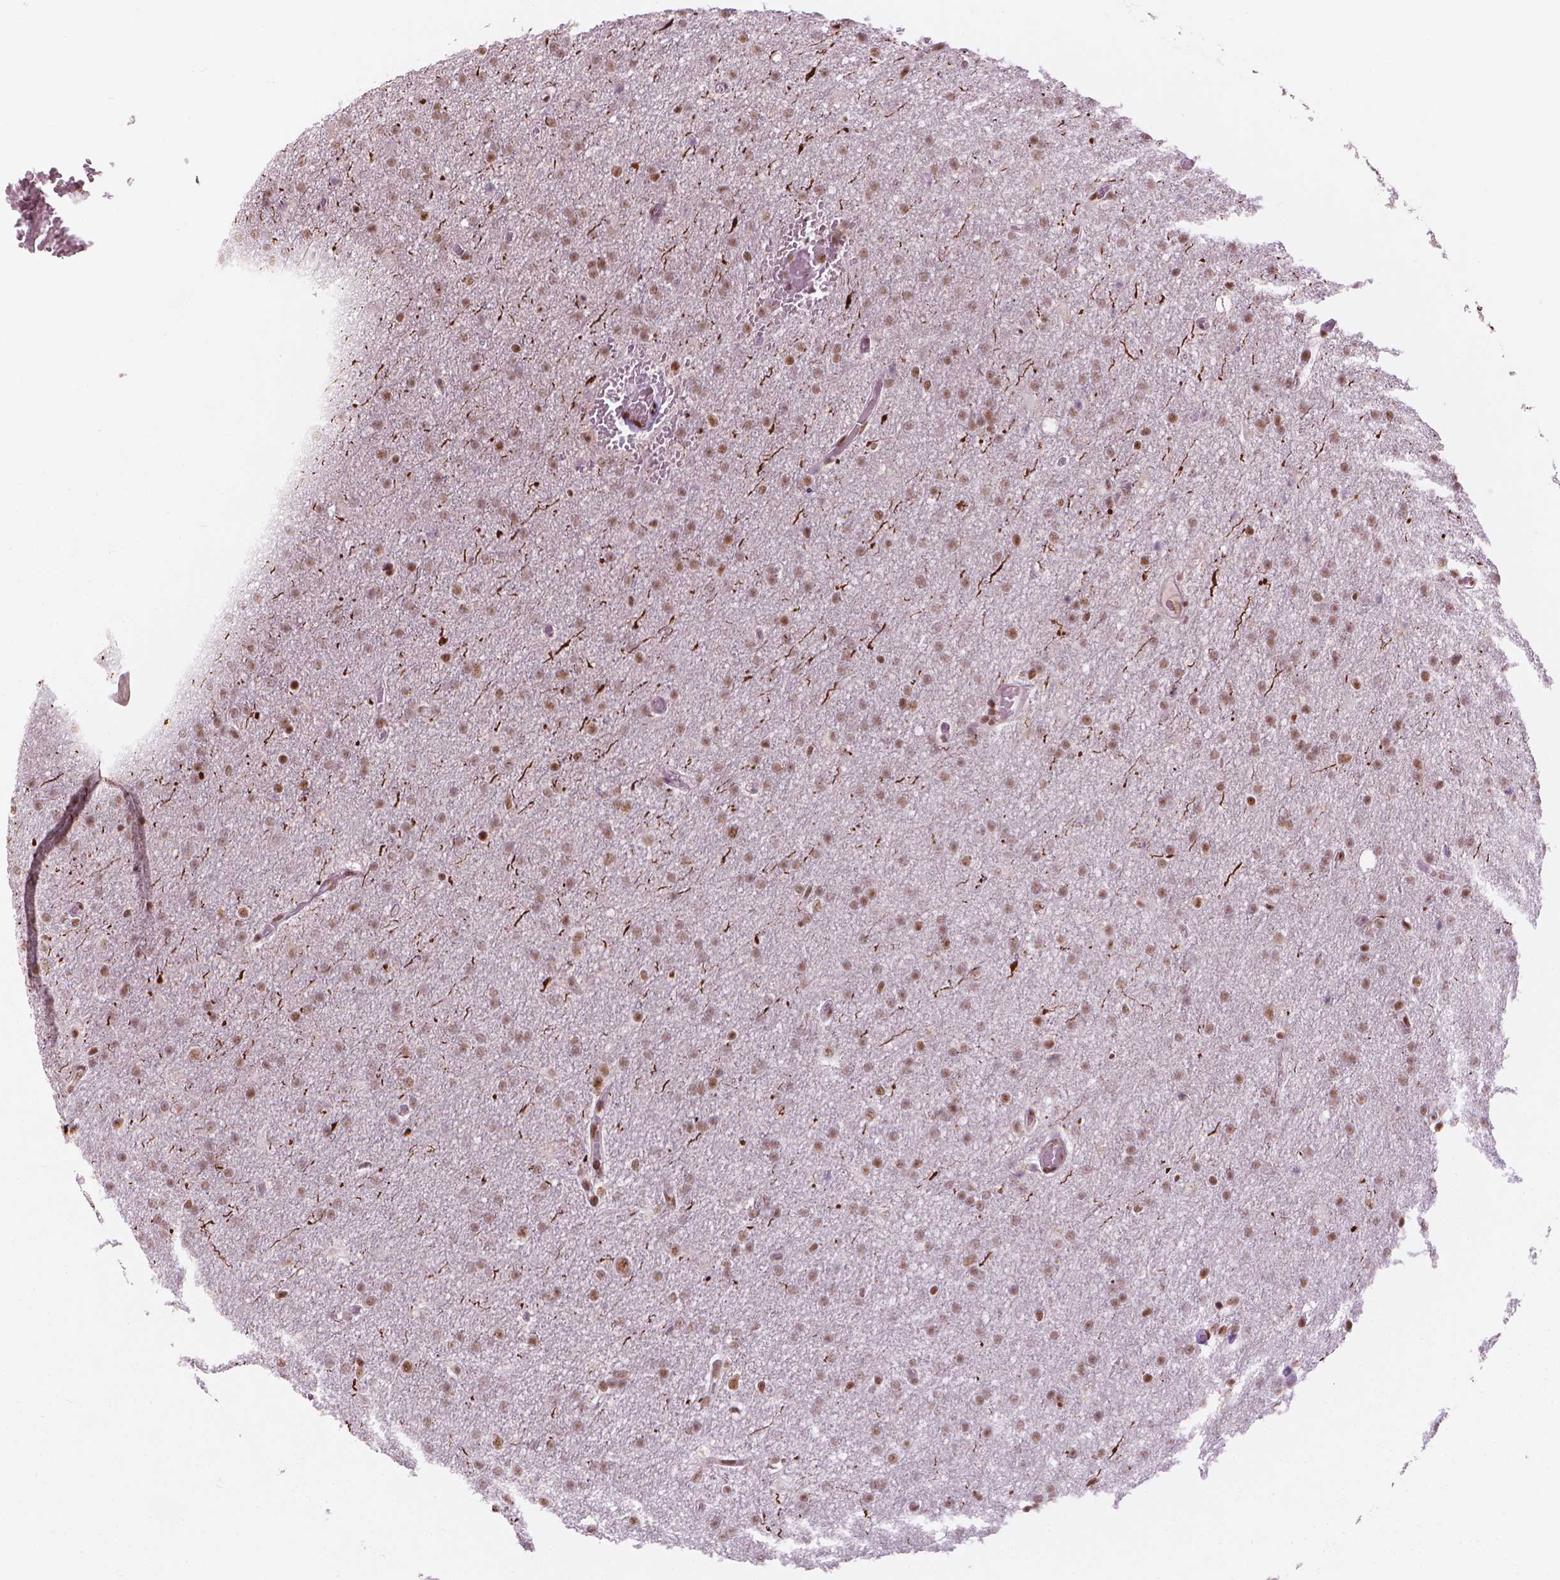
{"staining": {"intensity": "moderate", "quantity": ">75%", "location": "nuclear"}, "tissue": "glioma", "cell_type": "Tumor cells", "image_type": "cancer", "snomed": [{"axis": "morphology", "description": "Glioma, malignant, High grade"}, {"axis": "topography", "description": "Cerebral cortex"}], "caption": "Glioma was stained to show a protein in brown. There is medium levels of moderate nuclear expression in about >75% of tumor cells.", "gene": "ELF2", "patient": {"sex": "male", "age": 70}}